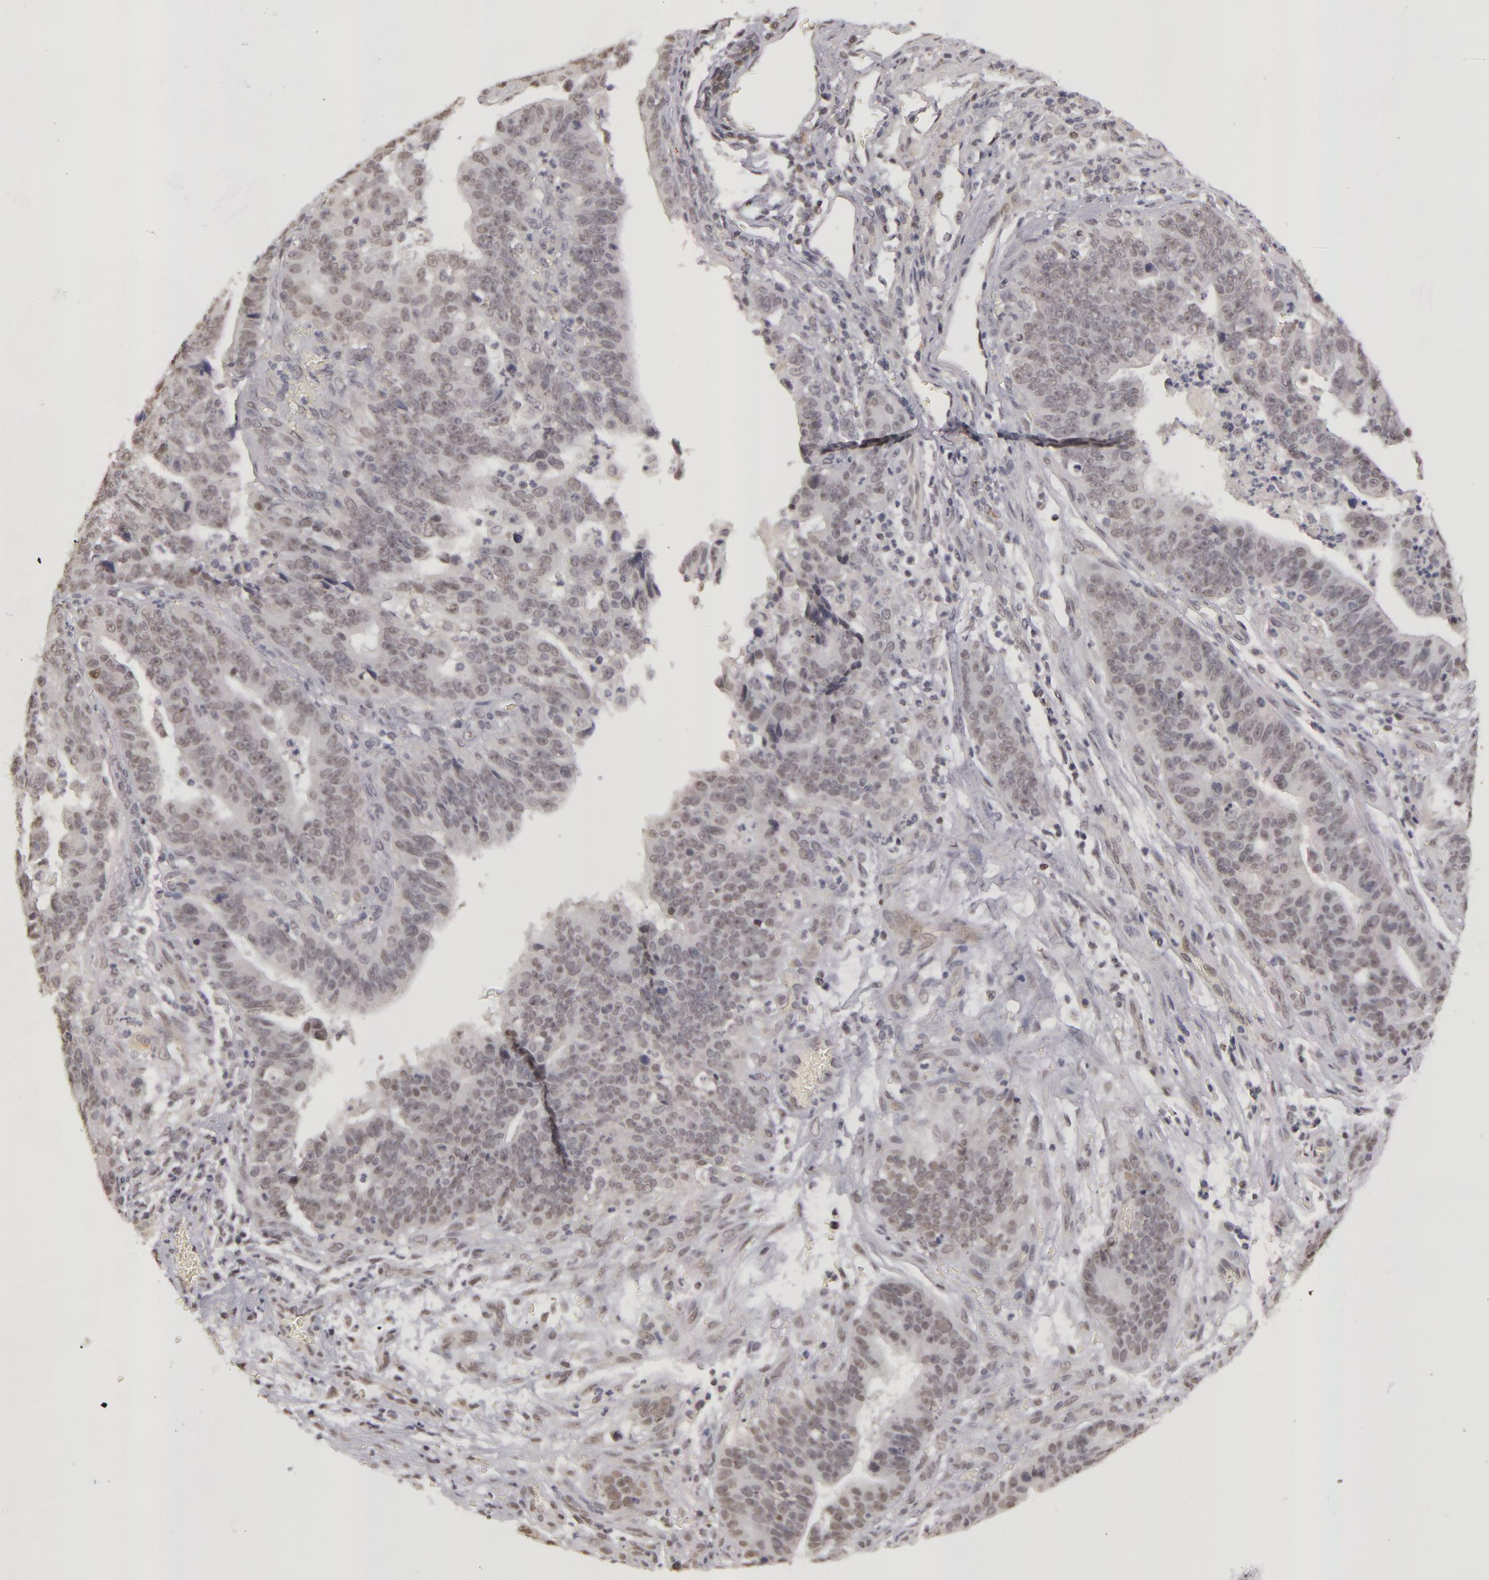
{"staining": {"intensity": "negative", "quantity": "none", "location": "none"}, "tissue": "stomach cancer", "cell_type": "Tumor cells", "image_type": "cancer", "snomed": [{"axis": "morphology", "description": "Adenocarcinoma, NOS"}, {"axis": "topography", "description": "Stomach, upper"}], "caption": "Stomach adenocarcinoma was stained to show a protein in brown. There is no significant expression in tumor cells.", "gene": "RRP7A", "patient": {"sex": "female", "age": 50}}